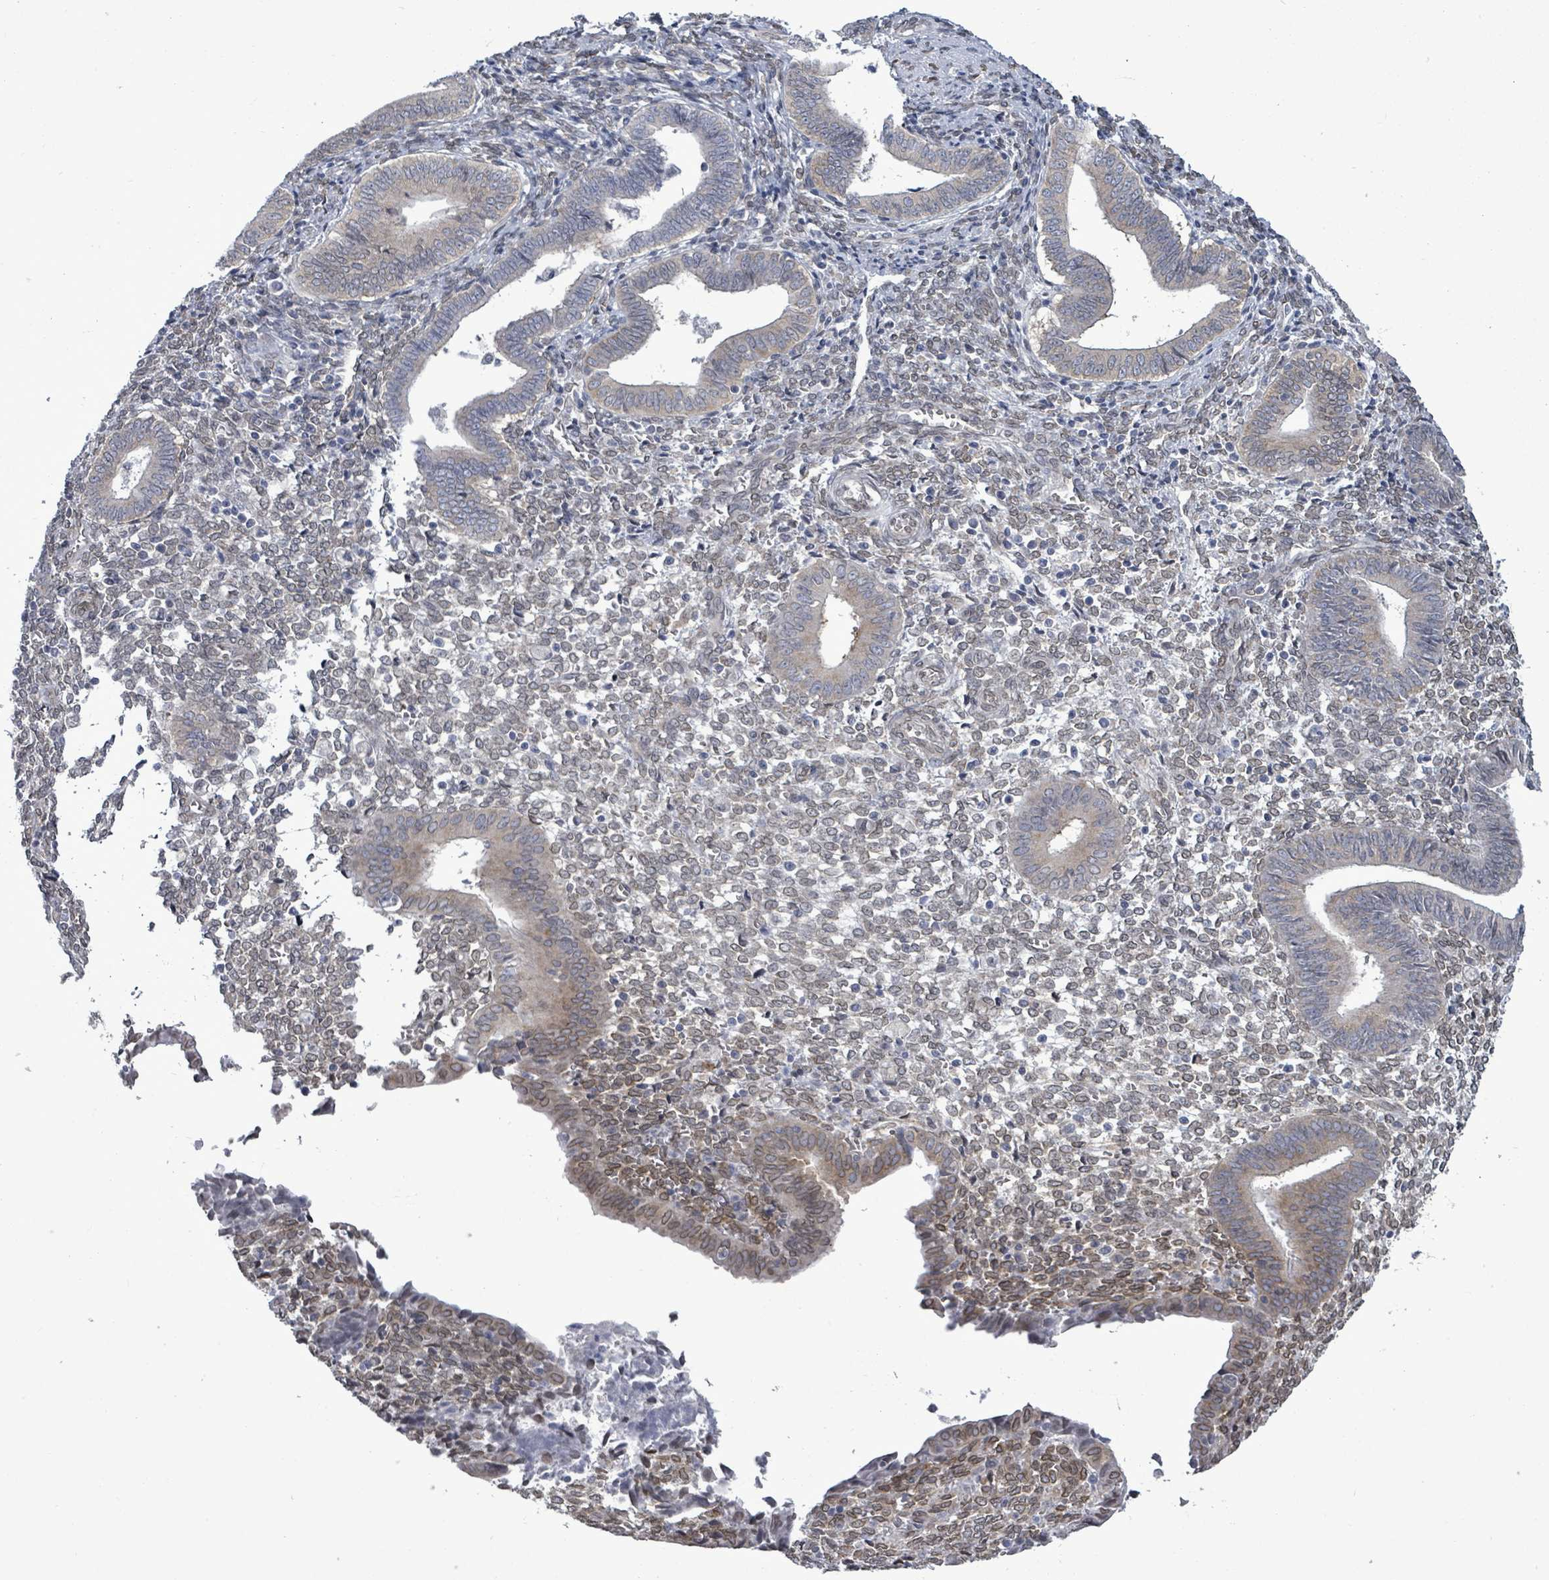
{"staining": {"intensity": "weak", "quantity": "25%-75%", "location": "cytoplasmic/membranous,nuclear"}, "tissue": "endometrium", "cell_type": "Cells in endometrial stroma", "image_type": "normal", "snomed": [{"axis": "morphology", "description": "Normal tissue, NOS"}, {"axis": "topography", "description": "Other"}, {"axis": "topography", "description": "Endometrium"}], "caption": "The image exhibits immunohistochemical staining of unremarkable endometrium. There is weak cytoplasmic/membranous,nuclear positivity is identified in about 25%-75% of cells in endometrial stroma.", "gene": "ARFGAP1", "patient": {"sex": "female", "age": 44}}